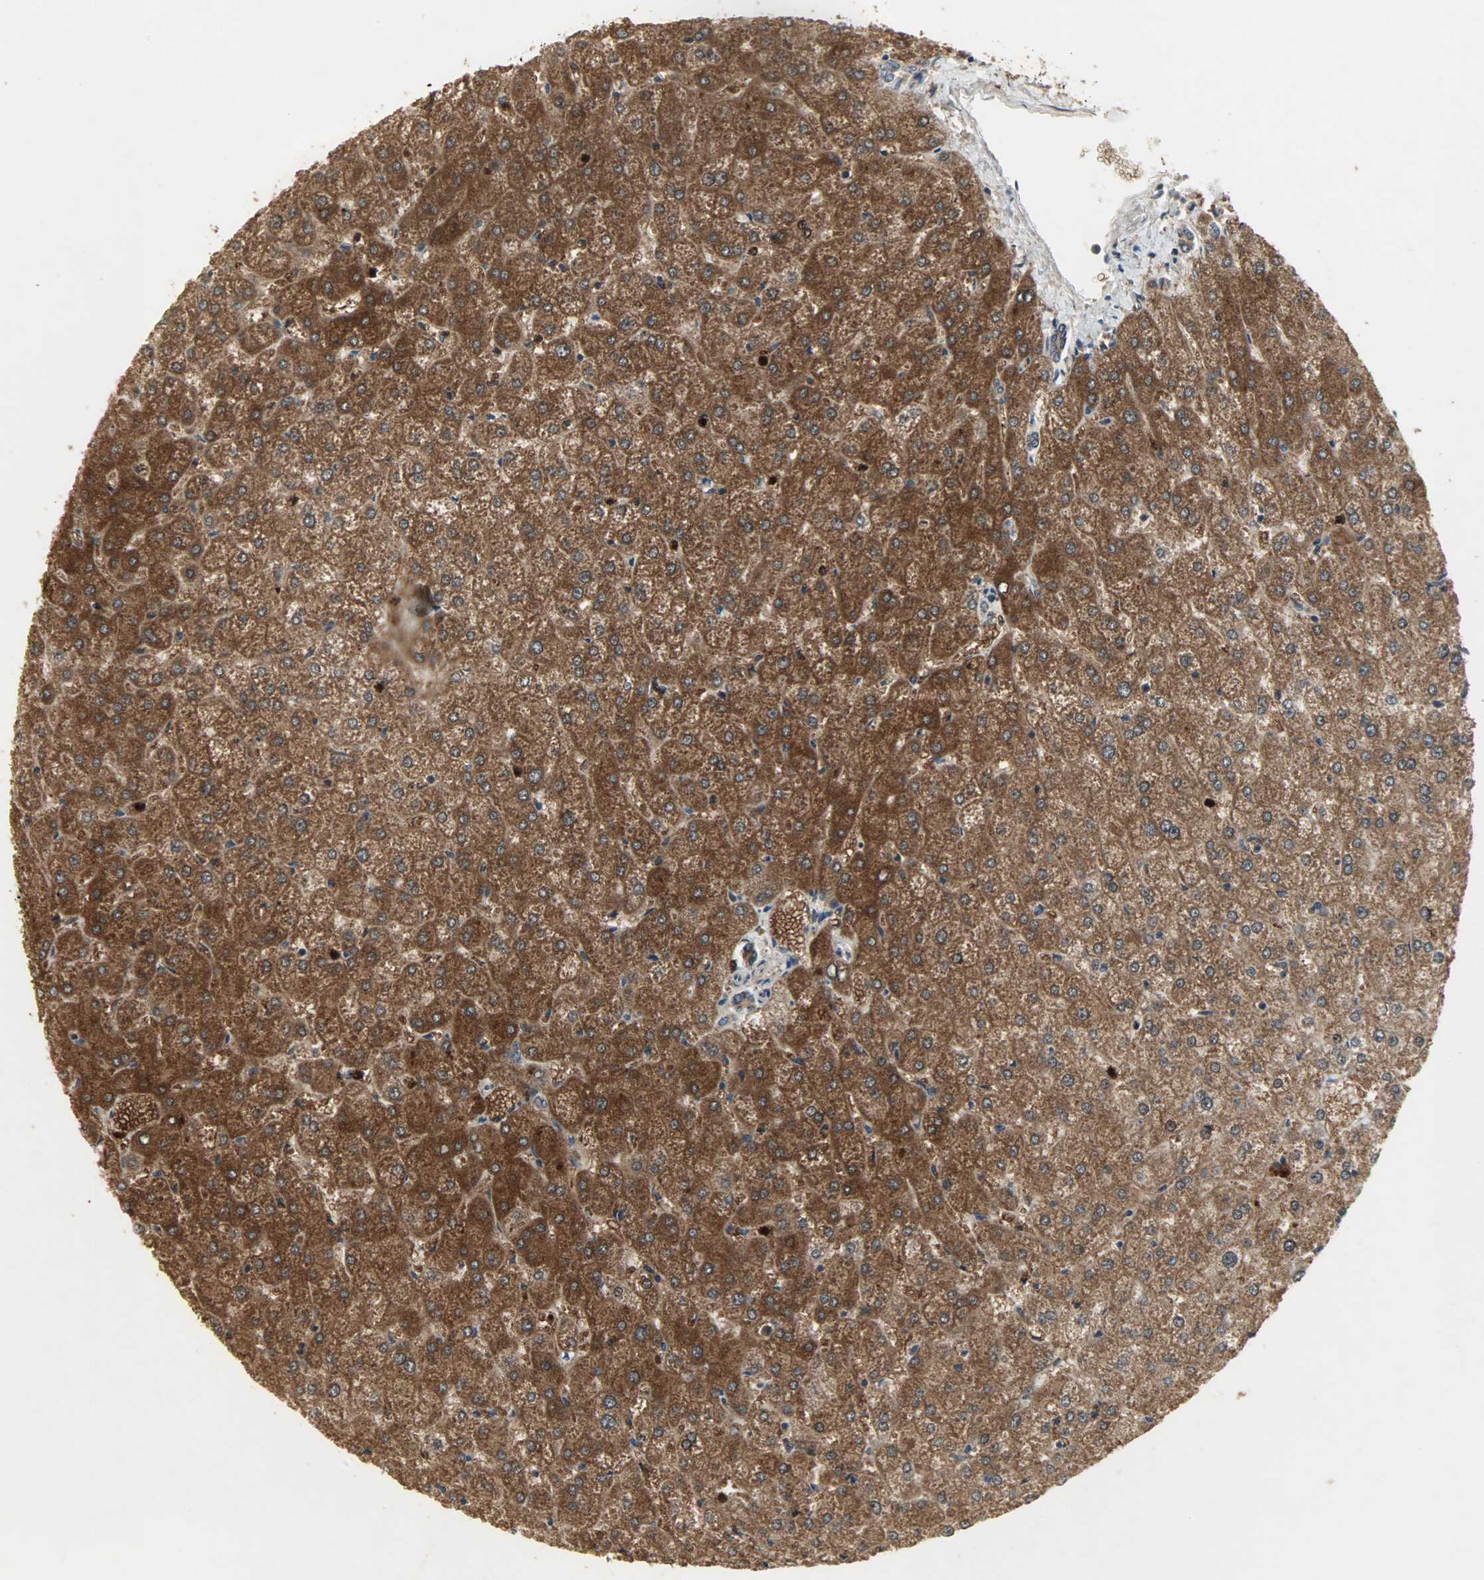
{"staining": {"intensity": "moderate", "quantity": ">75%", "location": "cytoplasmic/membranous"}, "tissue": "liver", "cell_type": "Cholangiocytes", "image_type": "normal", "snomed": [{"axis": "morphology", "description": "Normal tissue, NOS"}, {"axis": "topography", "description": "Liver"}], "caption": "Human liver stained with a brown dye shows moderate cytoplasmic/membranous positive staining in approximately >75% of cholangiocytes.", "gene": "AMT", "patient": {"sex": "female", "age": 32}}